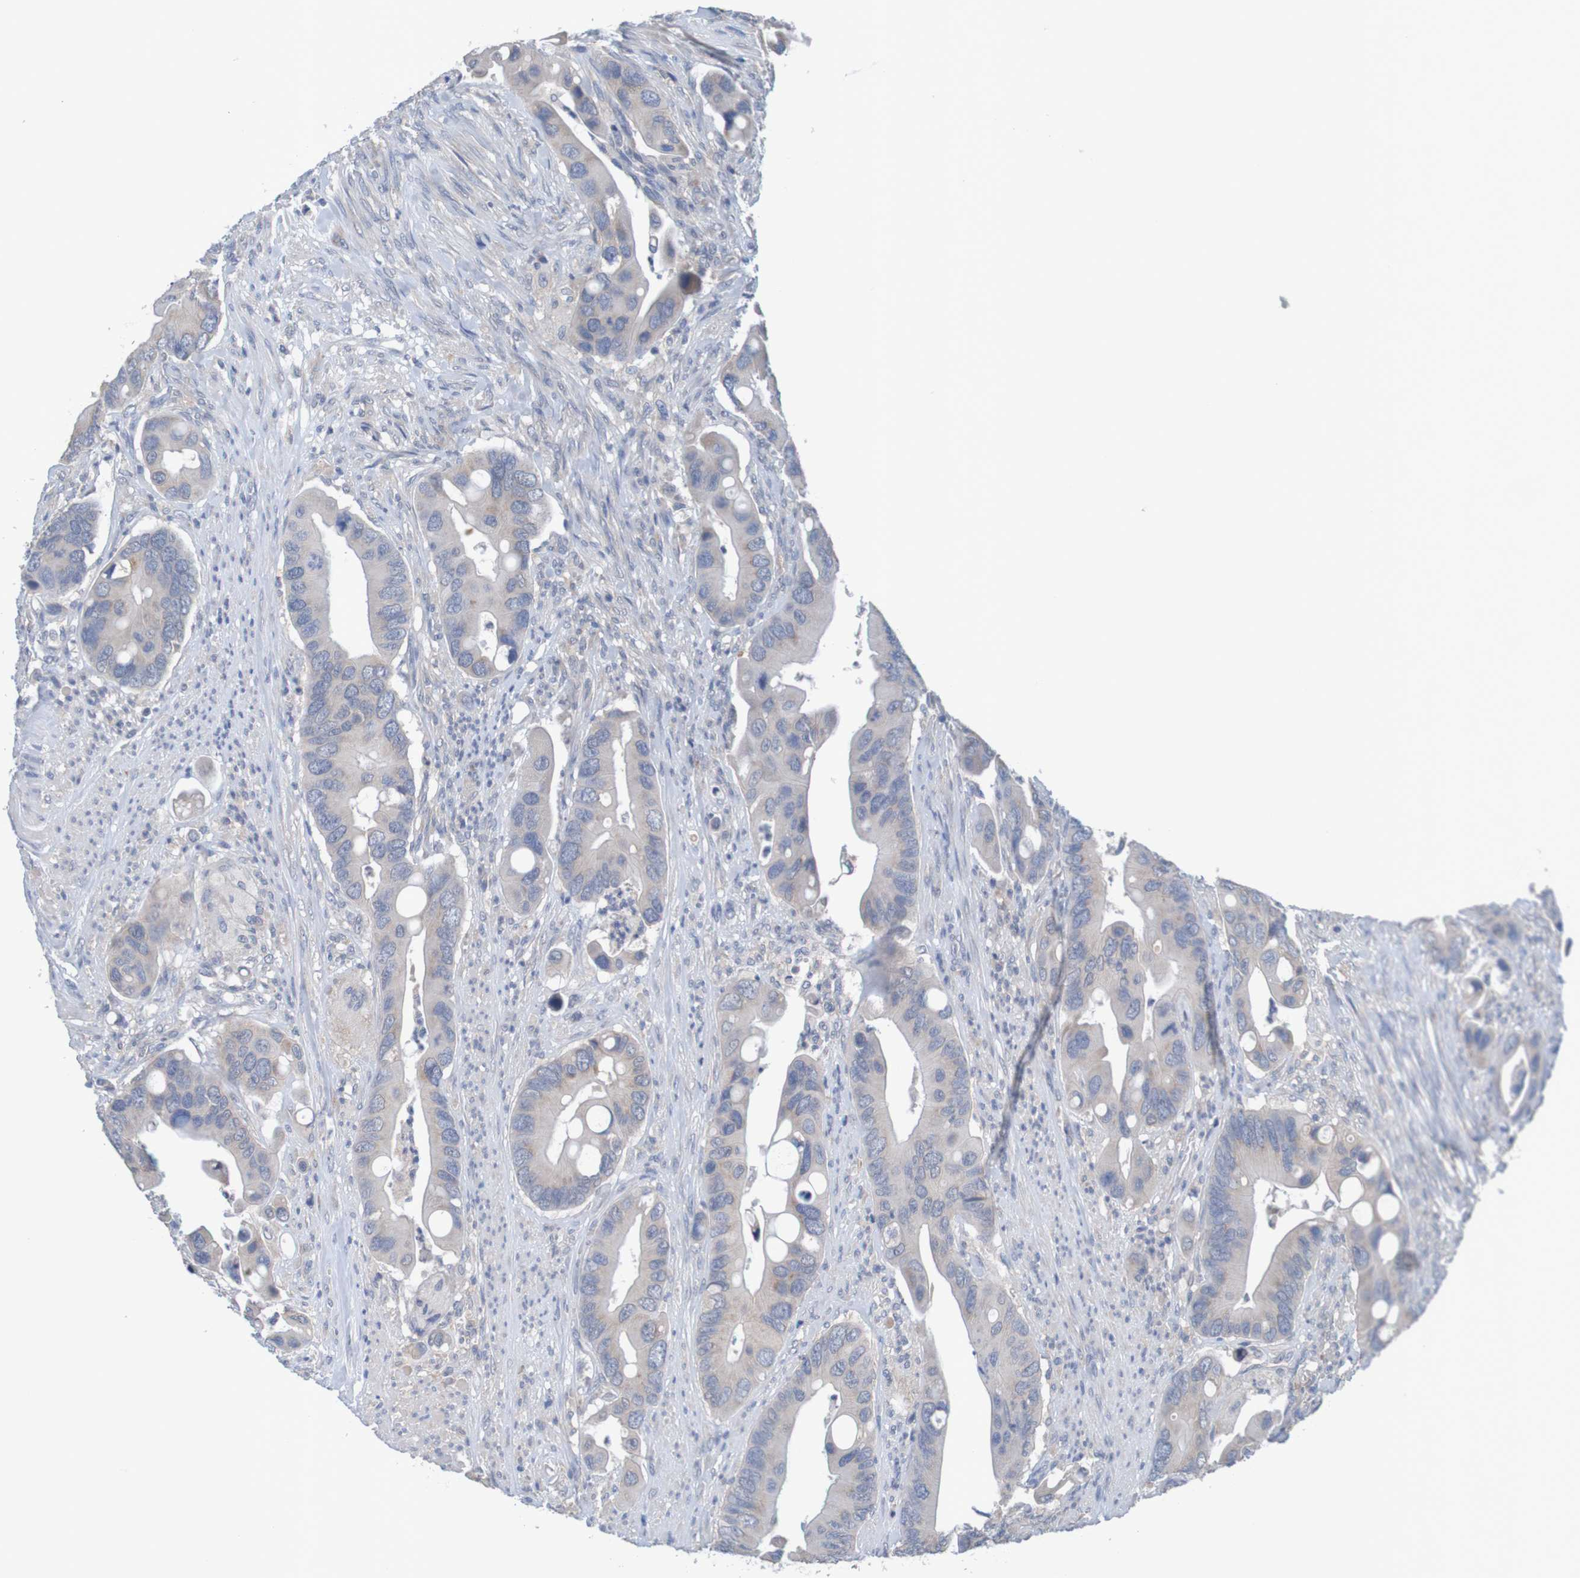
{"staining": {"intensity": "weak", "quantity": "<25%", "location": "cytoplasmic/membranous"}, "tissue": "colorectal cancer", "cell_type": "Tumor cells", "image_type": "cancer", "snomed": [{"axis": "morphology", "description": "Adenocarcinoma, NOS"}, {"axis": "topography", "description": "Rectum"}], "caption": "Tumor cells show no significant protein positivity in colorectal cancer (adenocarcinoma).", "gene": "LTA", "patient": {"sex": "female", "age": 57}}